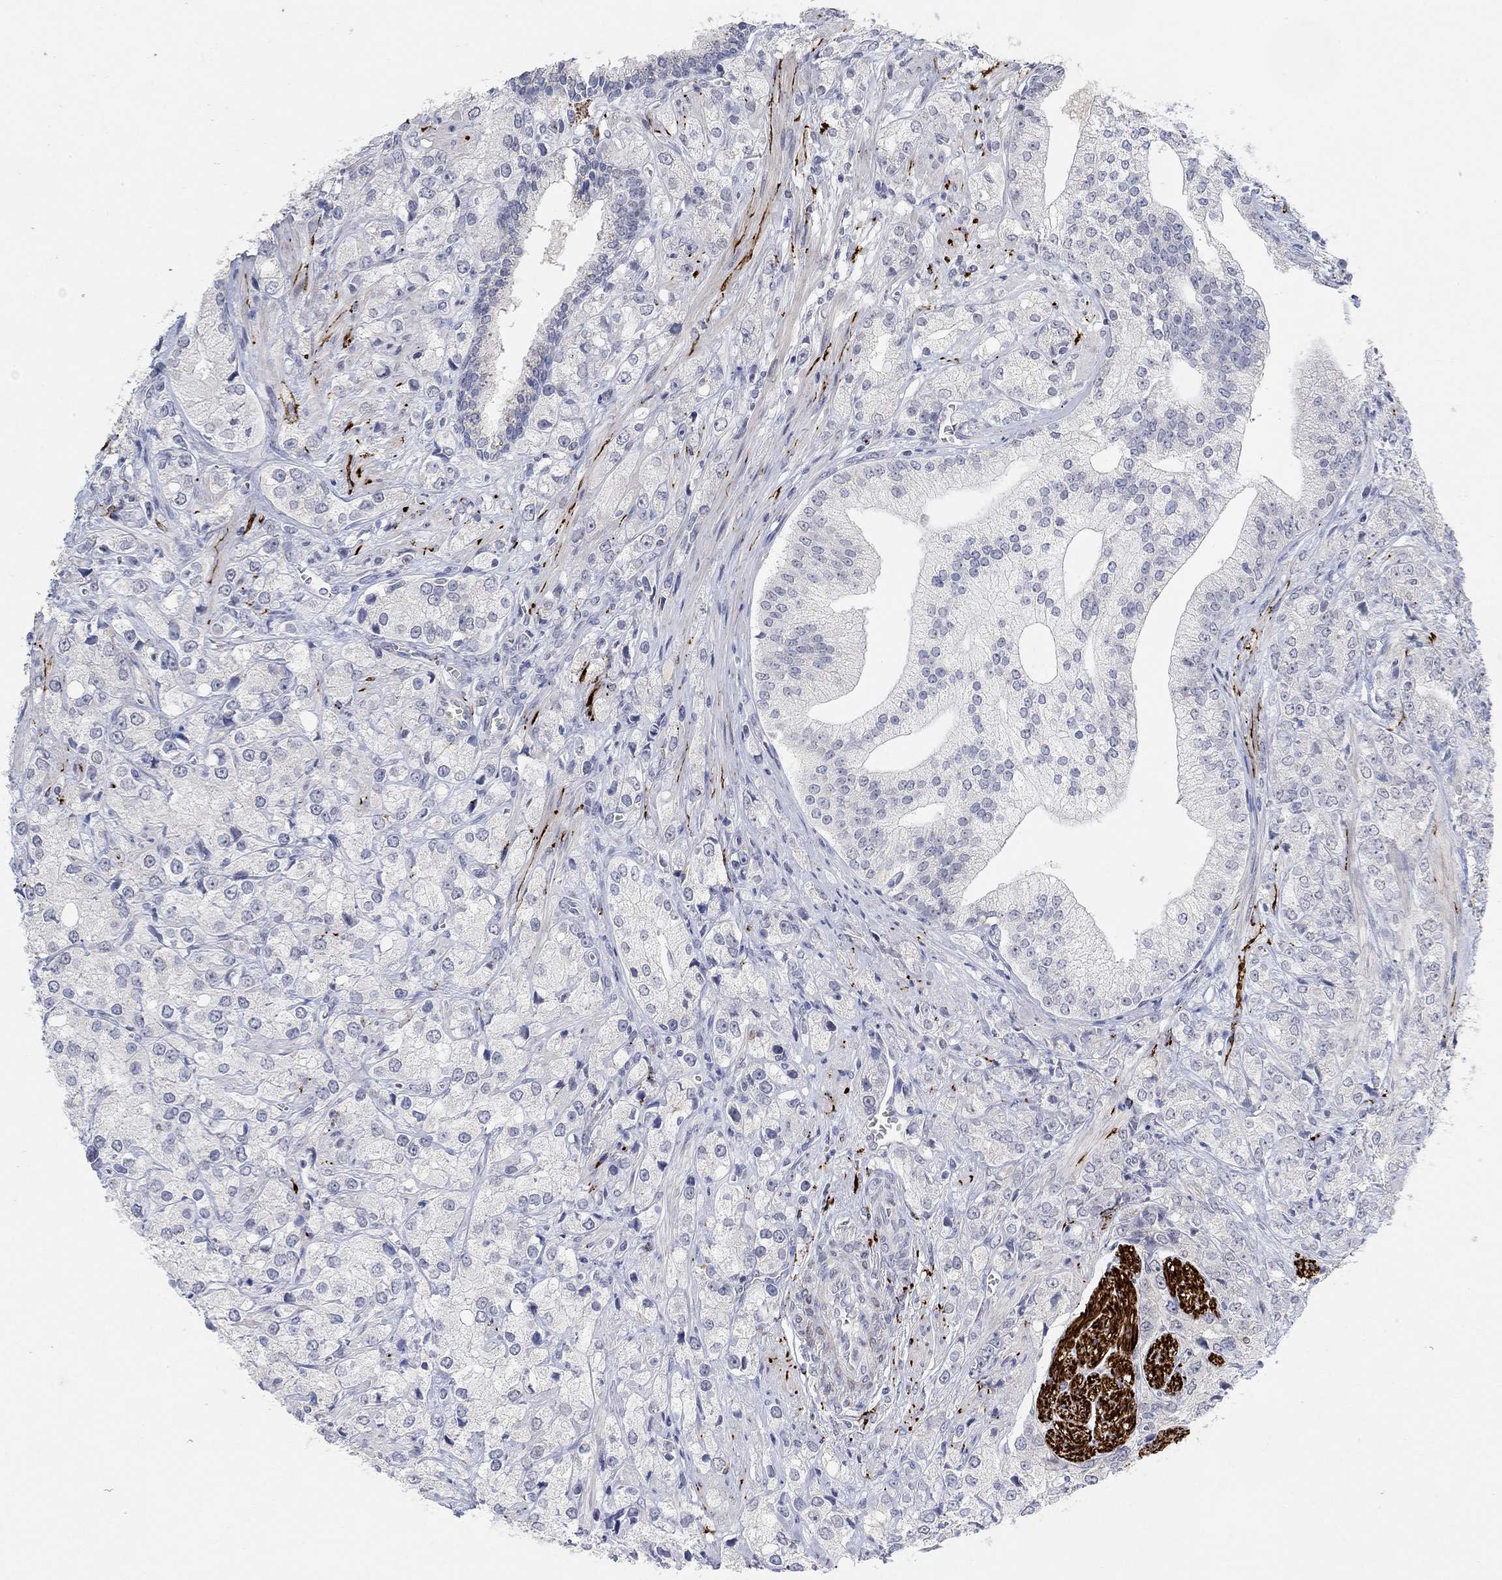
{"staining": {"intensity": "negative", "quantity": "none", "location": "none"}, "tissue": "prostate cancer", "cell_type": "Tumor cells", "image_type": "cancer", "snomed": [{"axis": "morphology", "description": "Adenocarcinoma, NOS"}, {"axis": "topography", "description": "Prostate and seminal vesicle, NOS"}, {"axis": "topography", "description": "Prostate"}], "caption": "This photomicrograph is of adenocarcinoma (prostate) stained with IHC to label a protein in brown with the nuclei are counter-stained blue. There is no staining in tumor cells.", "gene": "VAT1L", "patient": {"sex": "male", "age": 68}}